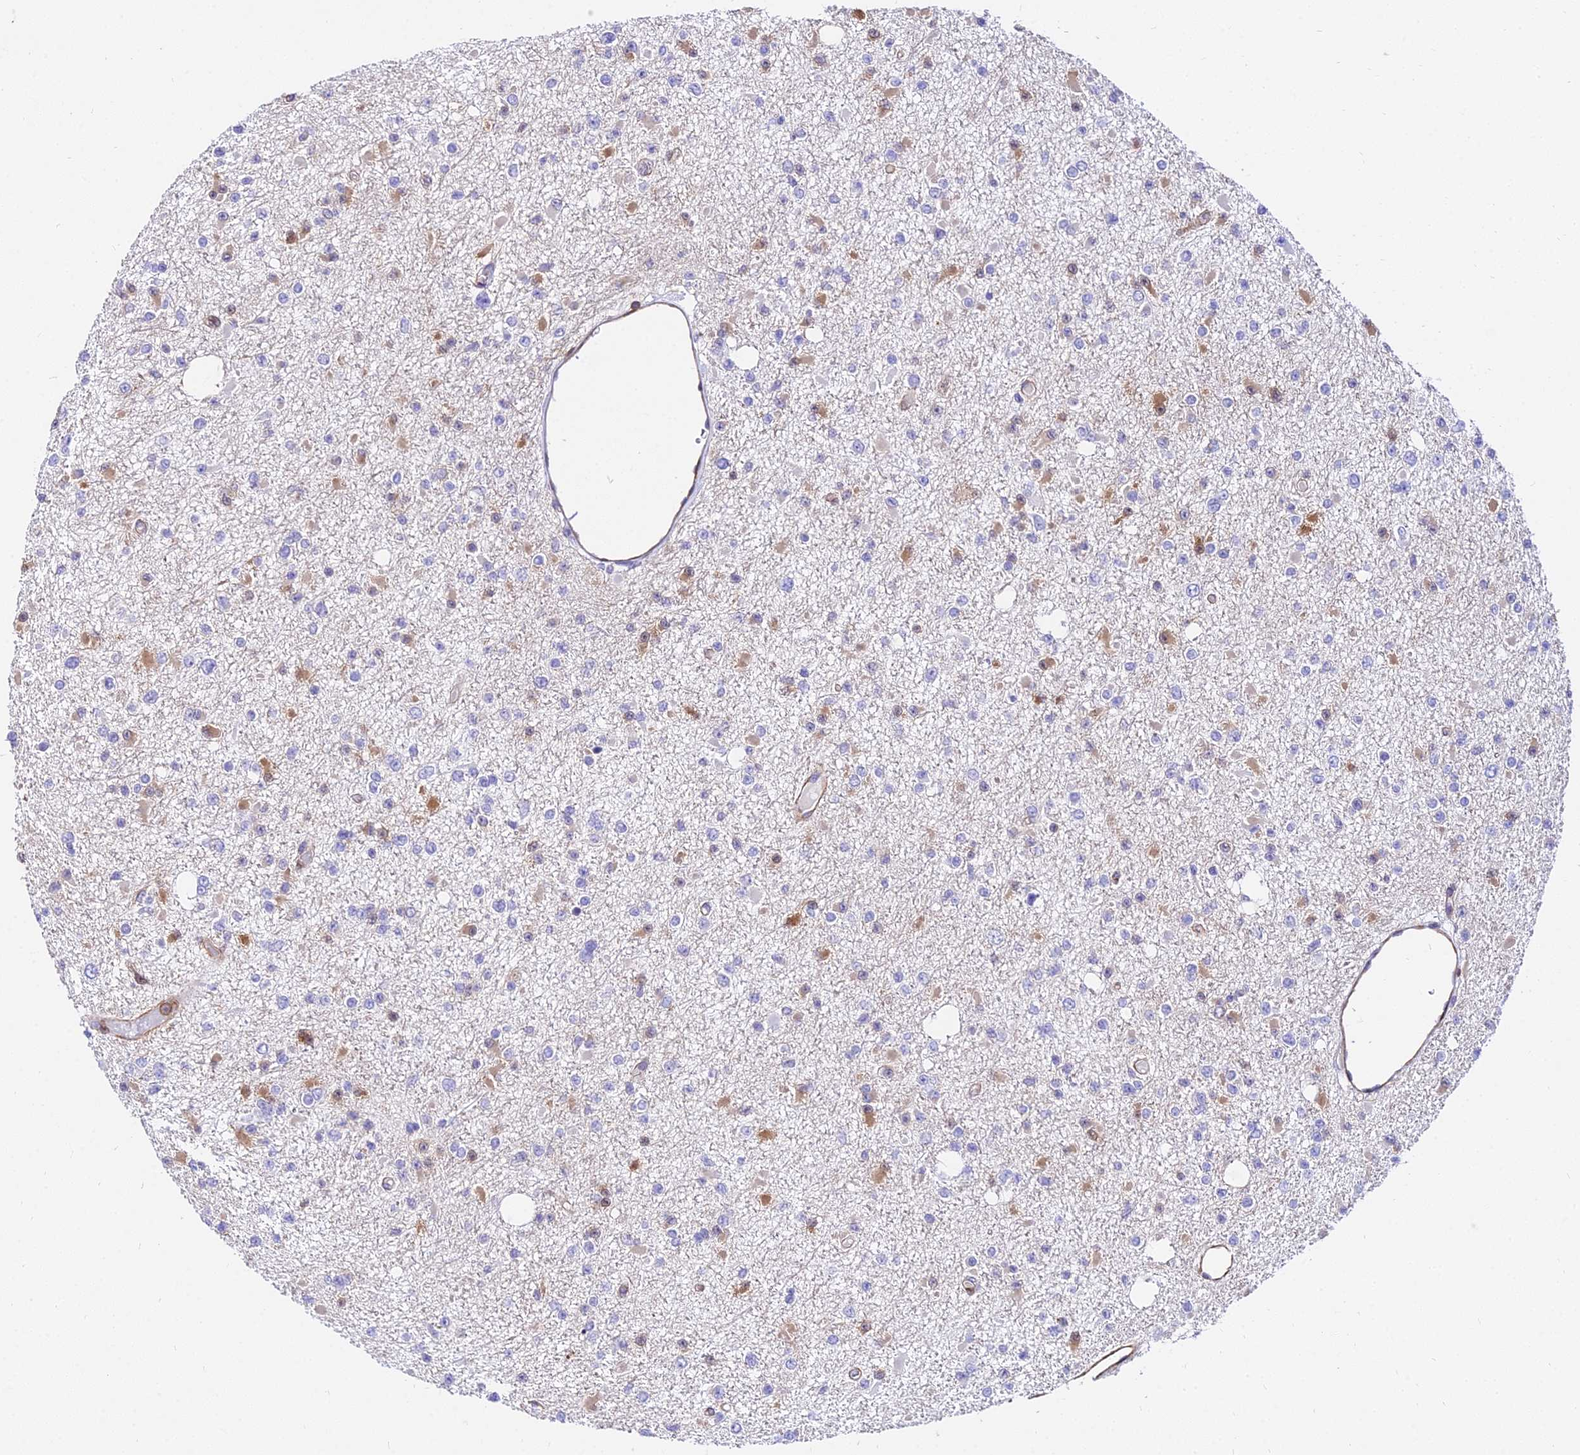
{"staining": {"intensity": "moderate", "quantity": "<25%", "location": "cytoplasmic/membranous"}, "tissue": "glioma", "cell_type": "Tumor cells", "image_type": "cancer", "snomed": [{"axis": "morphology", "description": "Glioma, malignant, Low grade"}, {"axis": "topography", "description": "Brain"}], "caption": "A low amount of moderate cytoplasmic/membranous expression is identified in about <25% of tumor cells in malignant glioma (low-grade) tissue.", "gene": "CSRP1", "patient": {"sex": "female", "age": 22}}